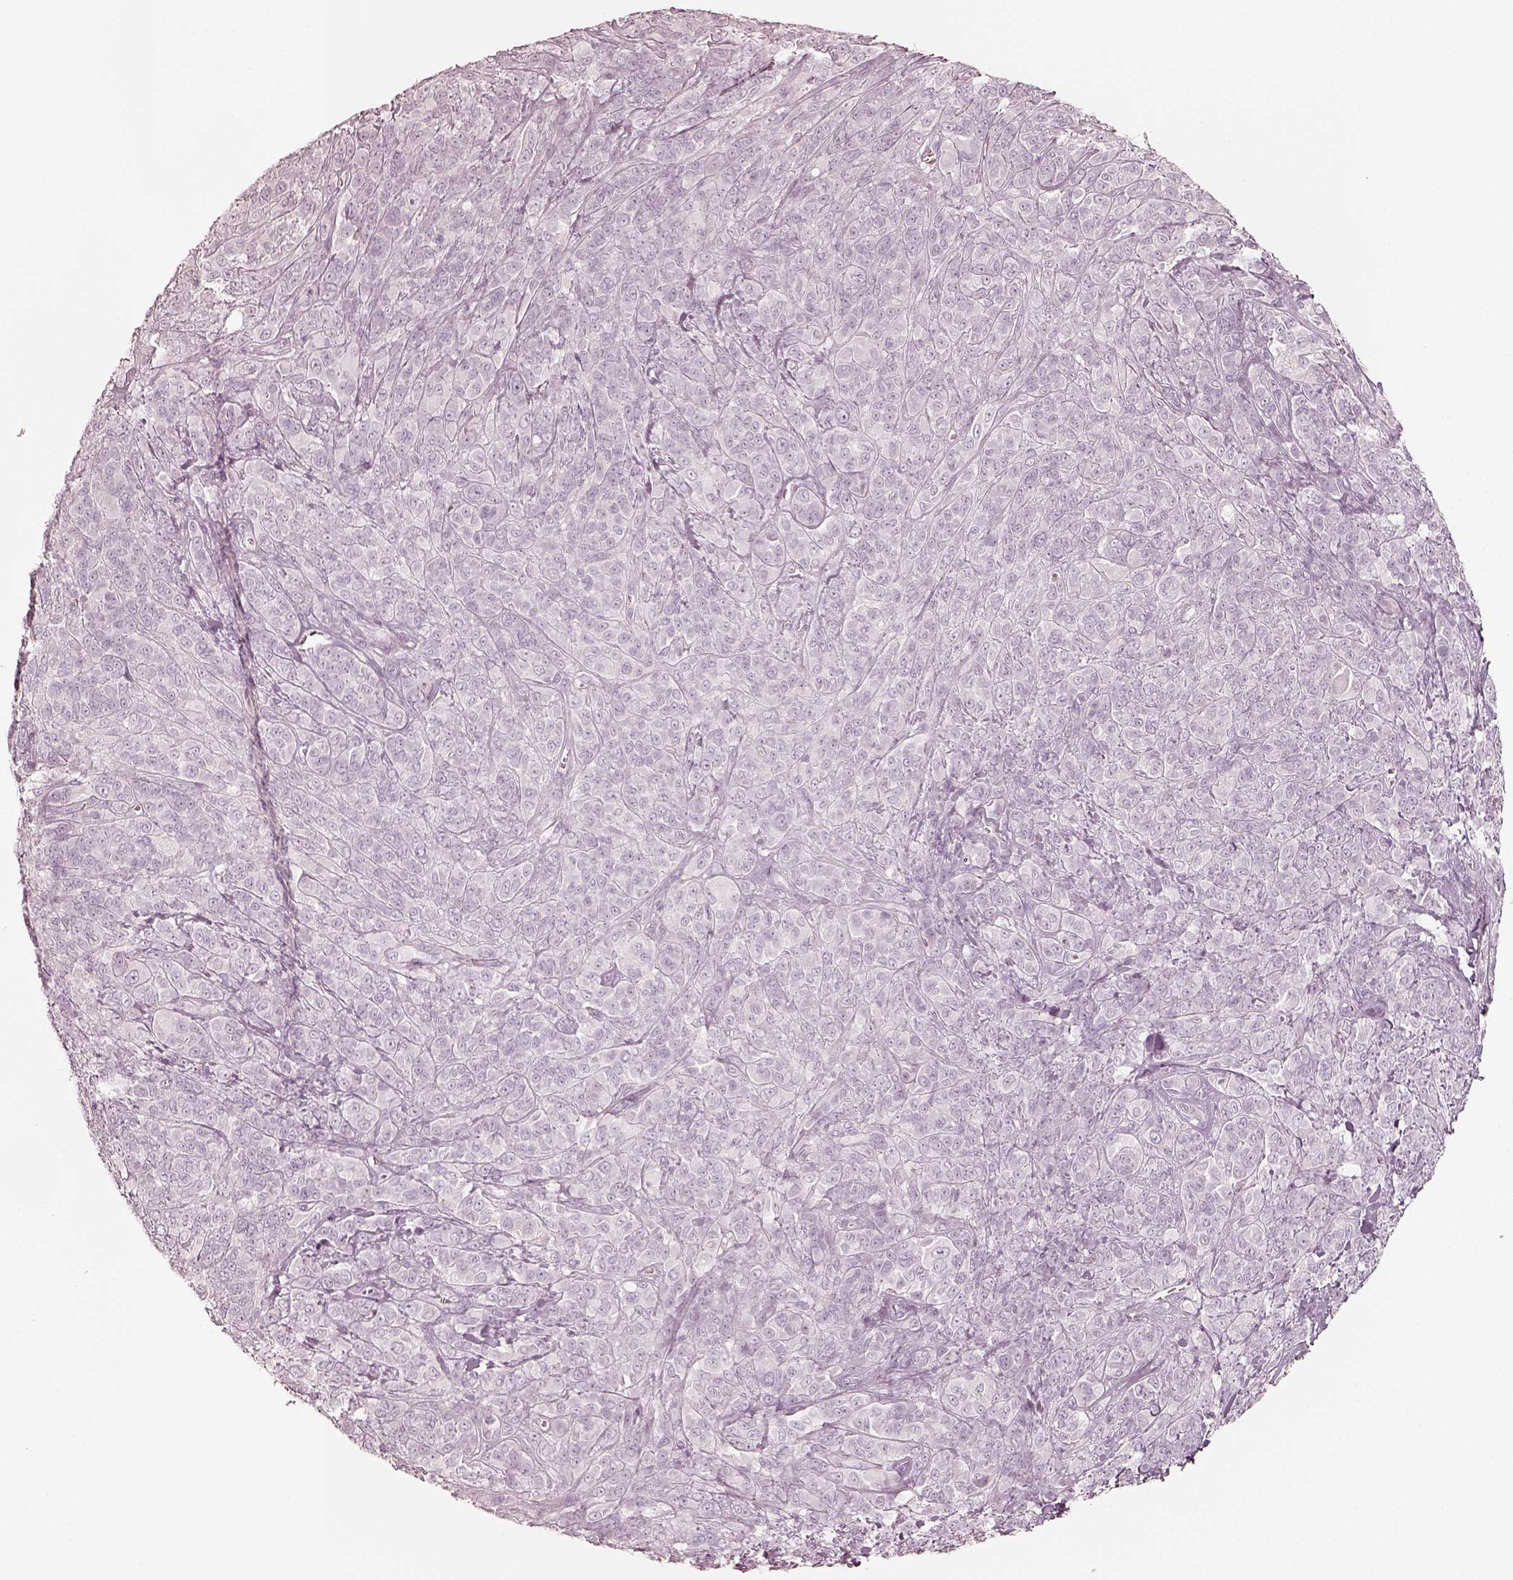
{"staining": {"intensity": "negative", "quantity": "none", "location": "none"}, "tissue": "melanoma", "cell_type": "Tumor cells", "image_type": "cancer", "snomed": [{"axis": "morphology", "description": "Malignant melanoma, NOS"}, {"axis": "topography", "description": "Skin"}], "caption": "Immunohistochemistry of malignant melanoma shows no expression in tumor cells. The staining is performed using DAB brown chromogen with nuclei counter-stained in using hematoxylin.", "gene": "KRT82", "patient": {"sex": "female", "age": 87}}